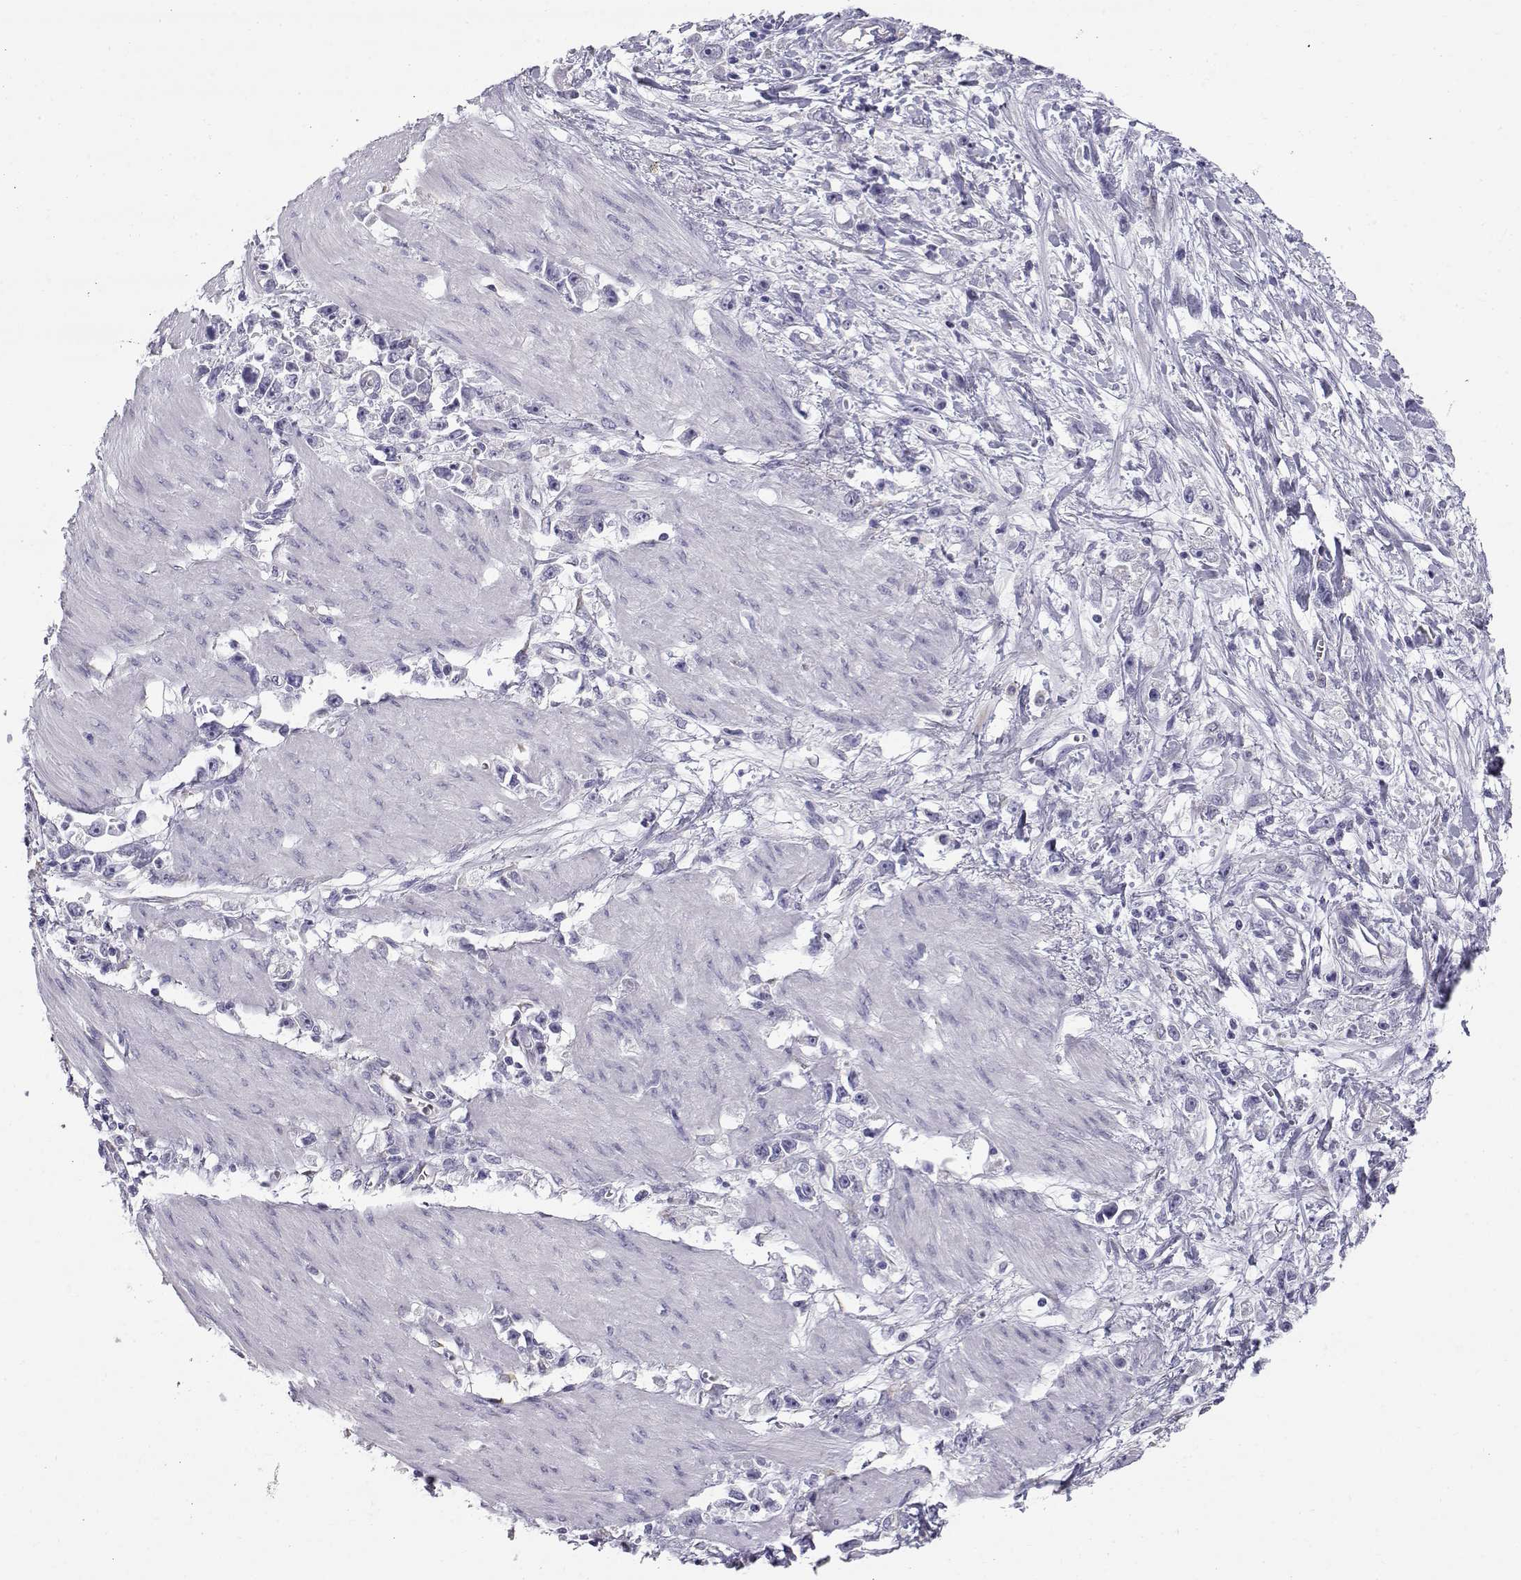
{"staining": {"intensity": "negative", "quantity": "none", "location": "none"}, "tissue": "stomach cancer", "cell_type": "Tumor cells", "image_type": "cancer", "snomed": [{"axis": "morphology", "description": "Adenocarcinoma, NOS"}, {"axis": "topography", "description": "Stomach"}], "caption": "Image shows no significant protein positivity in tumor cells of stomach adenocarcinoma.", "gene": "RNASE12", "patient": {"sex": "female", "age": 59}}